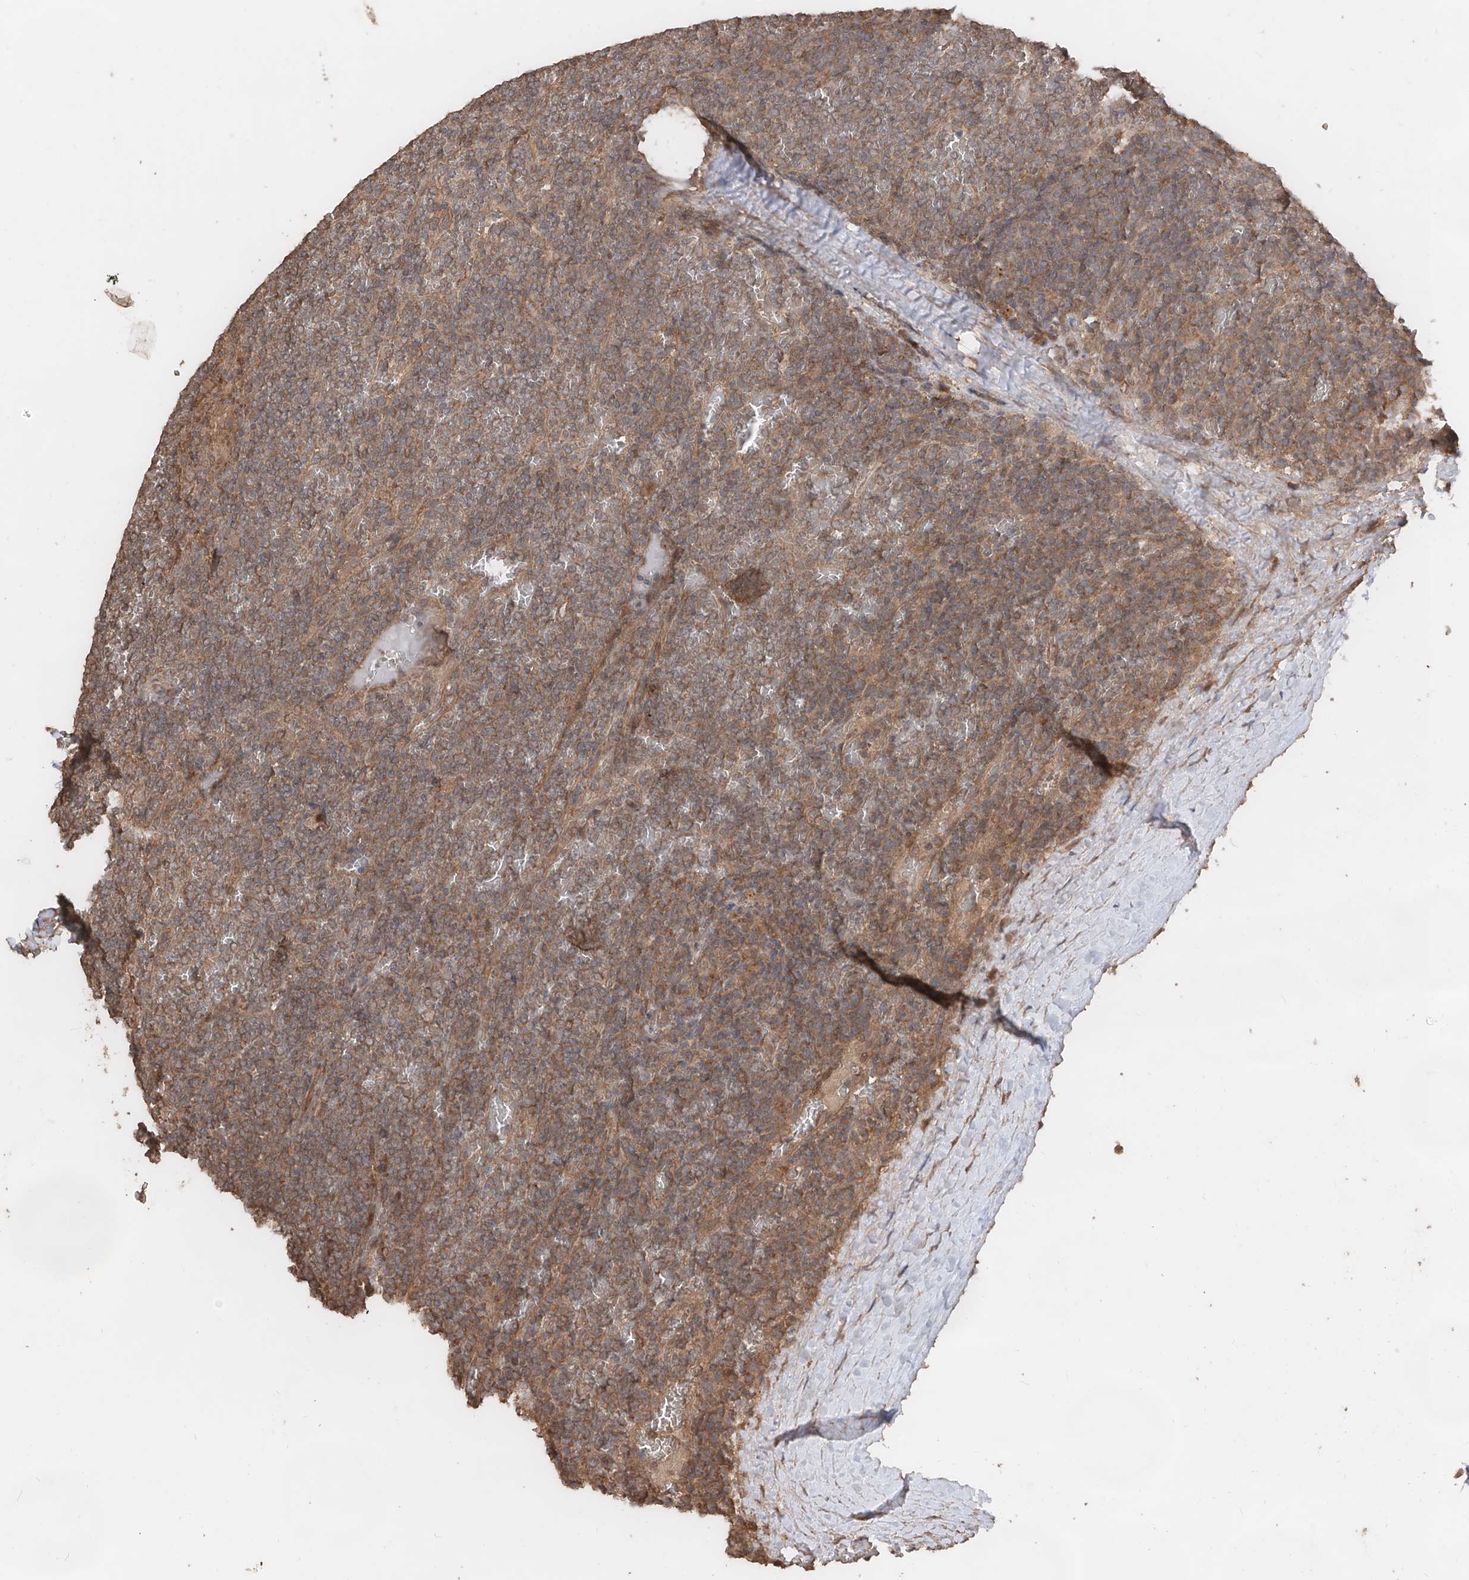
{"staining": {"intensity": "moderate", "quantity": ">75%", "location": "cytoplasmic/membranous"}, "tissue": "lymphoma", "cell_type": "Tumor cells", "image_type": "cancer", "snomed": [{"axis": "morphology", "description": "Malignant lymphoma, non-Hodgkin's type, Low grade"}, {"axis": "topography", "description": "Spleen"}], "caption": "This image exhibits malignant lymphoma, non-Hodgkin's type (low-grade) stained with immunohistochemistry (IHC) to label a protein in brown. The cytoplasmic/membranous of tumor cells show moderate positivity for the protein. Nuclei are counter-stained blue.", "gene": "FAM135A", "patient": {"sex": "female", "age": 19}}